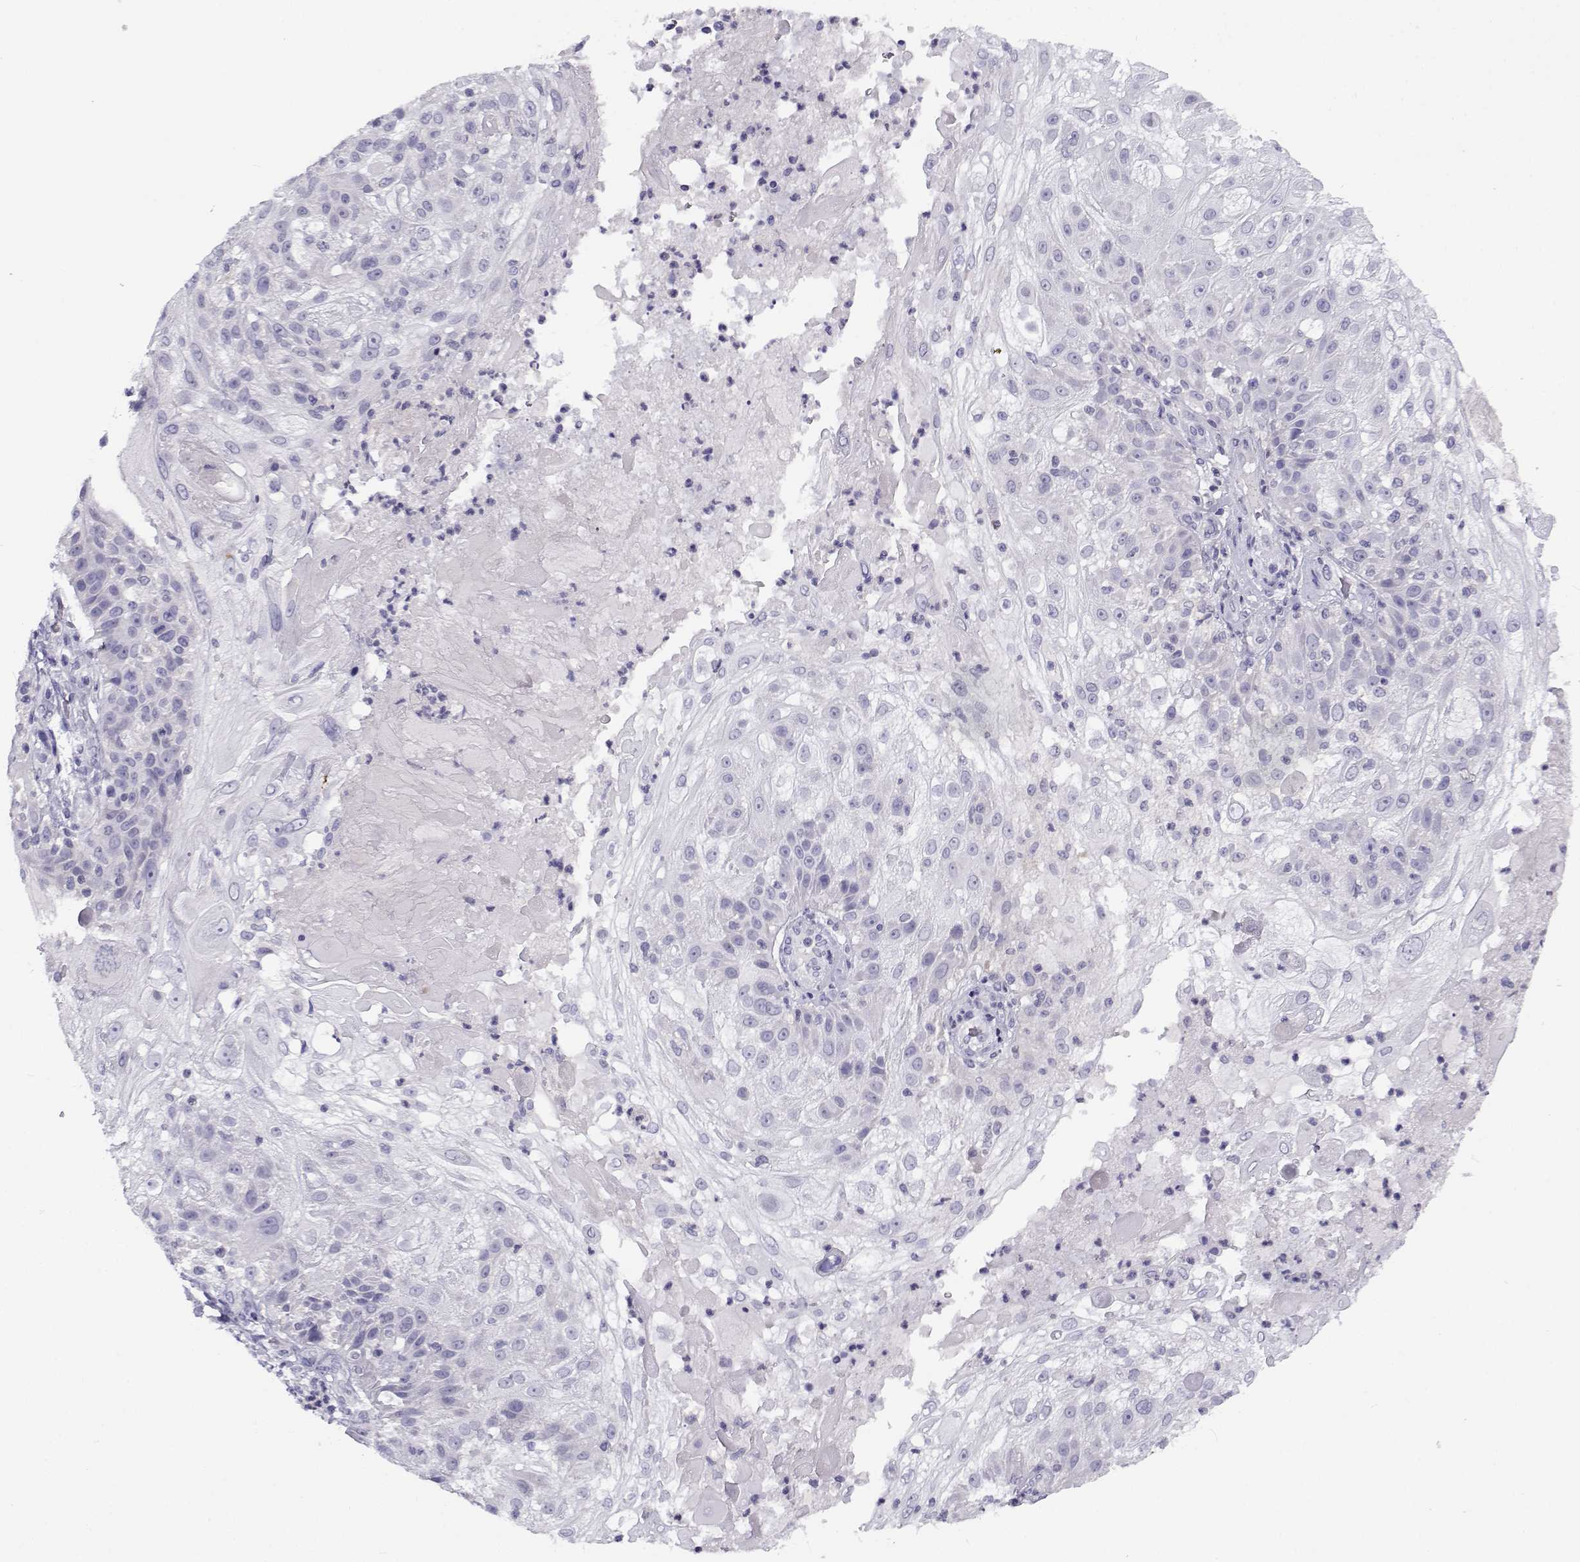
{"staining": {"intensity": "negative", "quantity": "none", "location": "none"}, "tissue": "skin cancer", "cell_type": "Tumor cells", "image_type": "cancer", "snomed": [{"axis": "morphology", "description": "Normal tissue, NOS"}, {"axis": "morphology", "description": "Squamous cell carcinoma, NOS"}, {"axis": "topography", "description": "Skin"}], "caption": "DAB immunohistochemical staining of human skin cancer demonstrates no significant staining in tumor cells.", "gene": "FAM166A", "patient": {"sex": "female", "age": 83}}